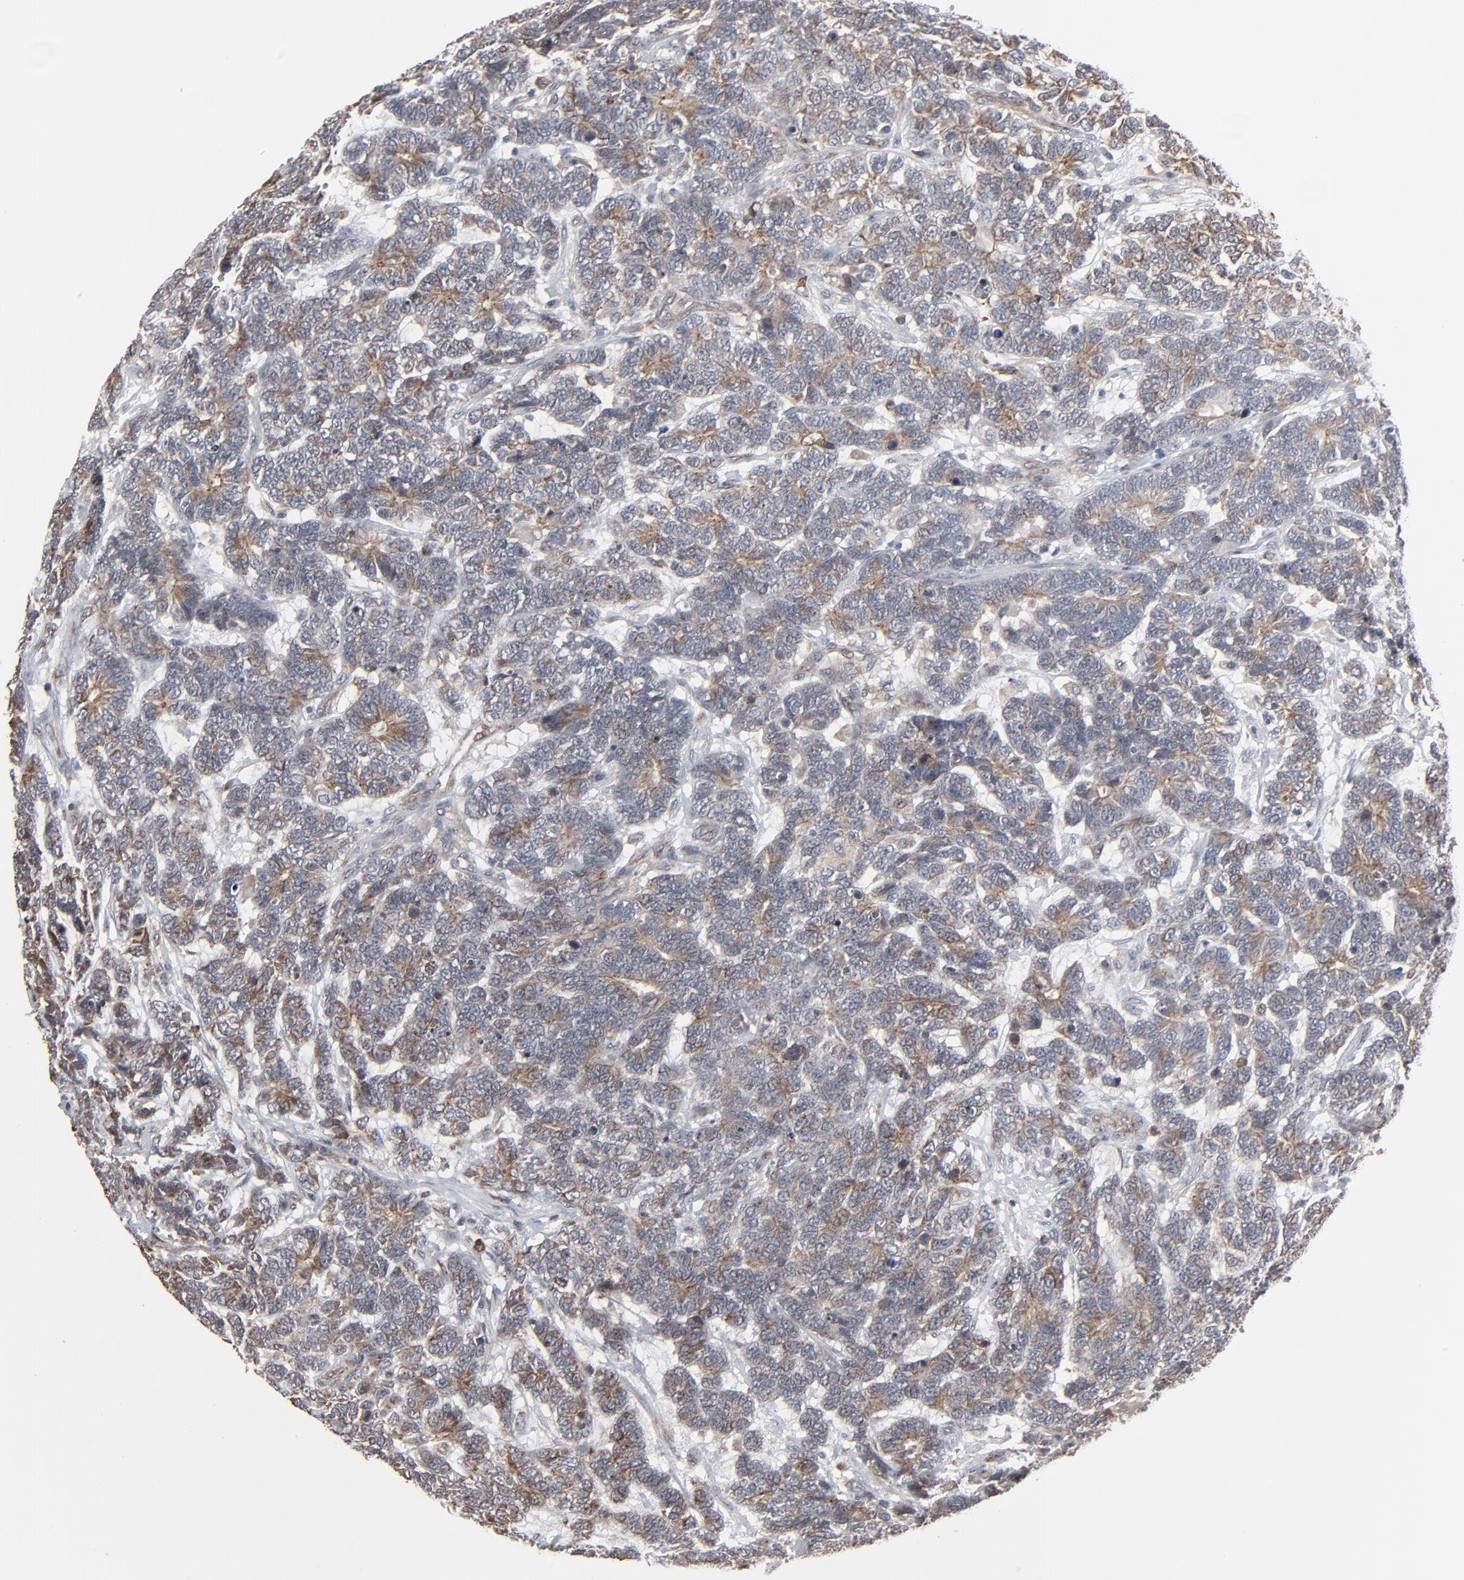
{"staining": {"intensity": "moderate", "quantity": "25%-75%", "location": "cytoplasmic/membranous"}, "tissue": "testis cancer", "cell_type": "Tumor cells", "image_type": "cancer", "snomed": [{"axis": "morphology", "description": "Carcinoma, Embryonal, NOS"}, {"axis": "topography", "description": "Testis"}], "caption": "Immunohistochemistry of human testis cancer demonstrates medium levels of moderate cytoplasmic/membranous positivity in about 25%-75% of tumor cells. (brown staining indicates protein expression, while blue staining denotes nuclei).", "gene": "CTNND1", "patient": {"sex": "male", "age": 26}}